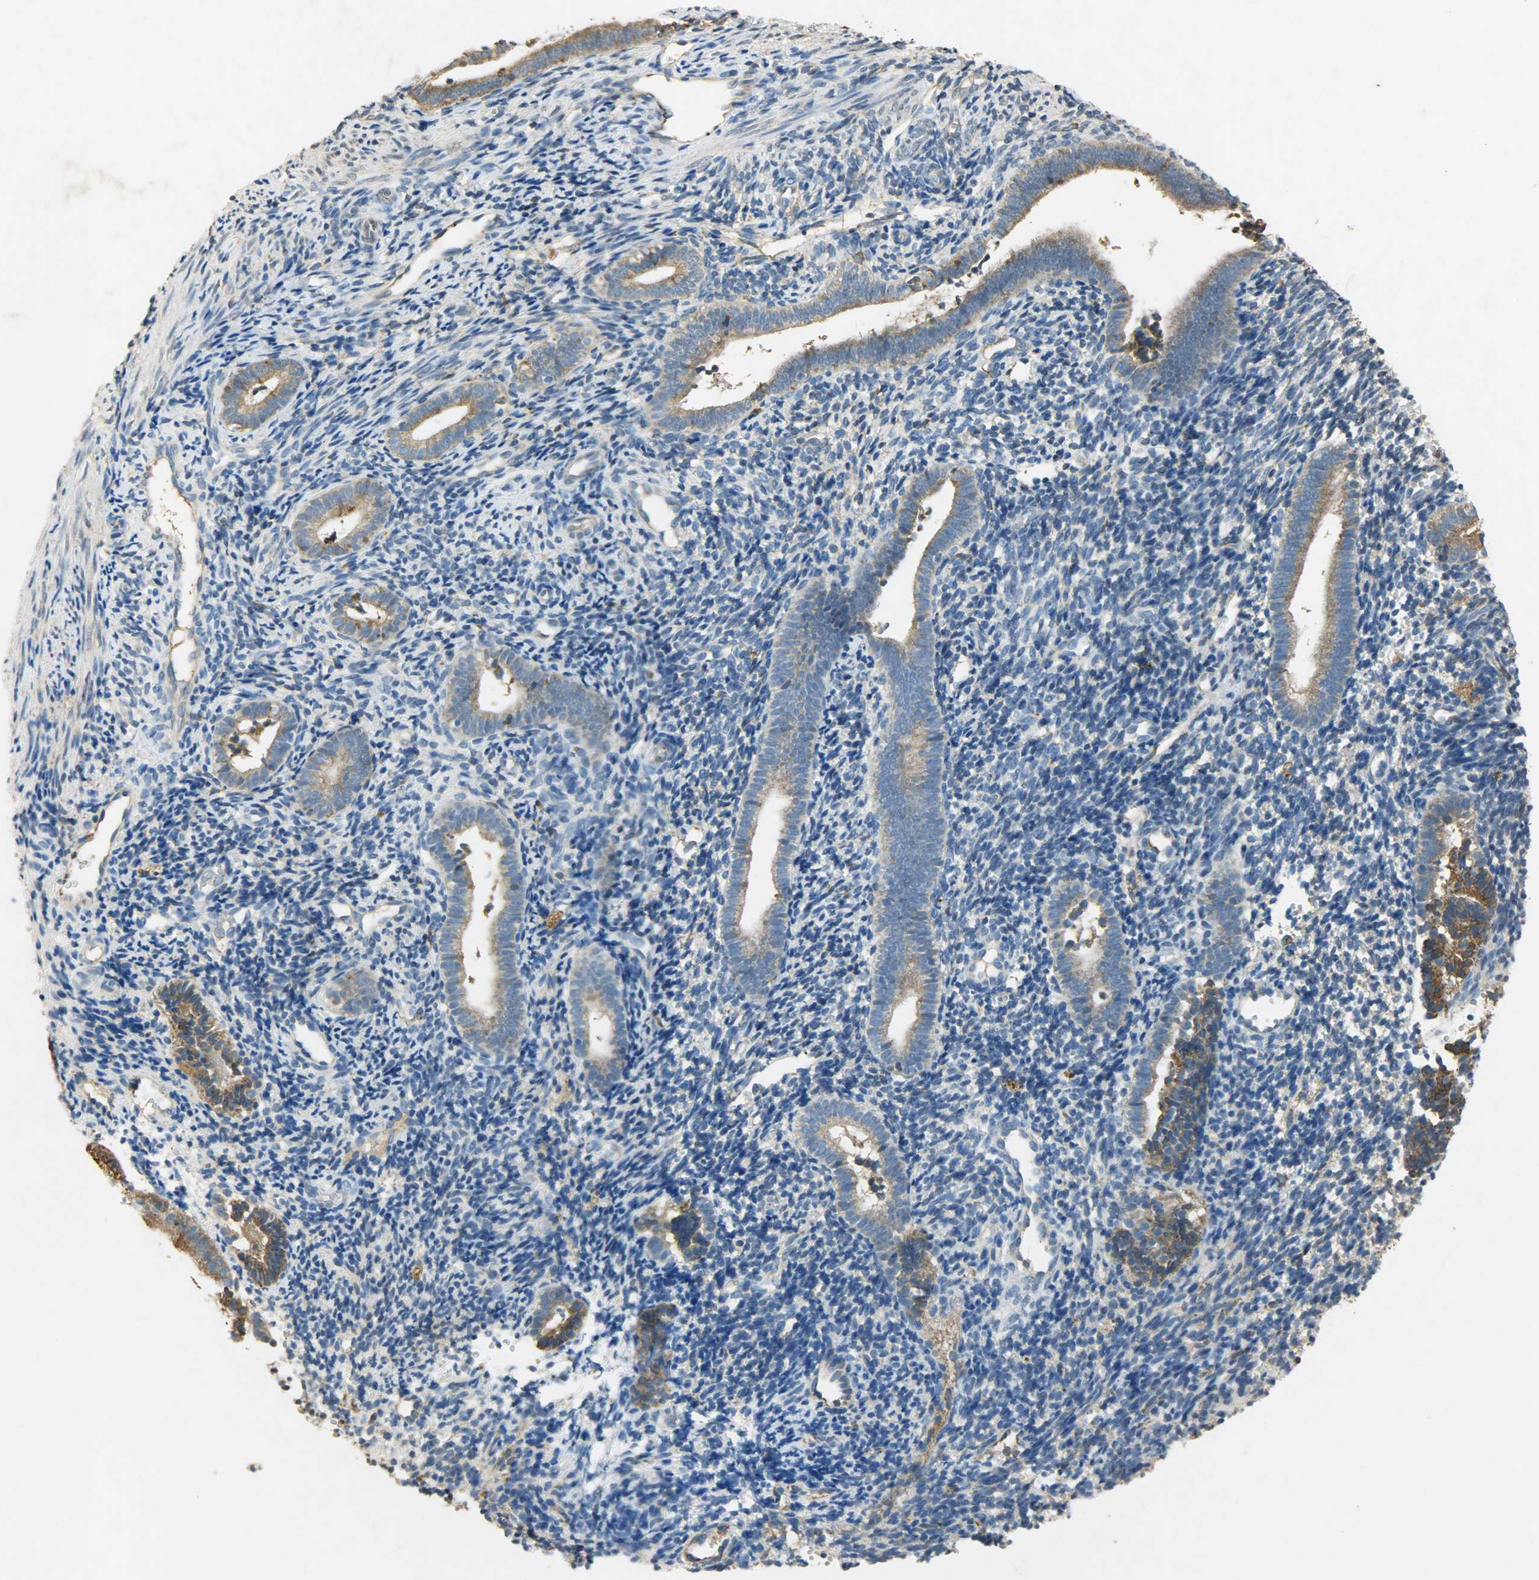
{"staining": {"intensity": "weak", "quantity": "25%-75%", "location": "cytoplasmic/membranous"}, "tissue": "endometrium", "cell_type": "Cells in endometrial stroma", "image_type": "normal", "snomed": [{"axis": "morphology", "description": "Normal tissue, NOS"}, {"axis": "topography", "description": "Uterus"}, {"axis": "topography", "description": "Endometrium"}], "caption": "Brown immunohistochemical staining in unremarkable endometrium reveals weak cytoplasmic/membranous positivity in about 25%-75% of cells in endometrial stroma.", "gene": "HSPA5", "patient": {"sex": "female", "age": 33}}